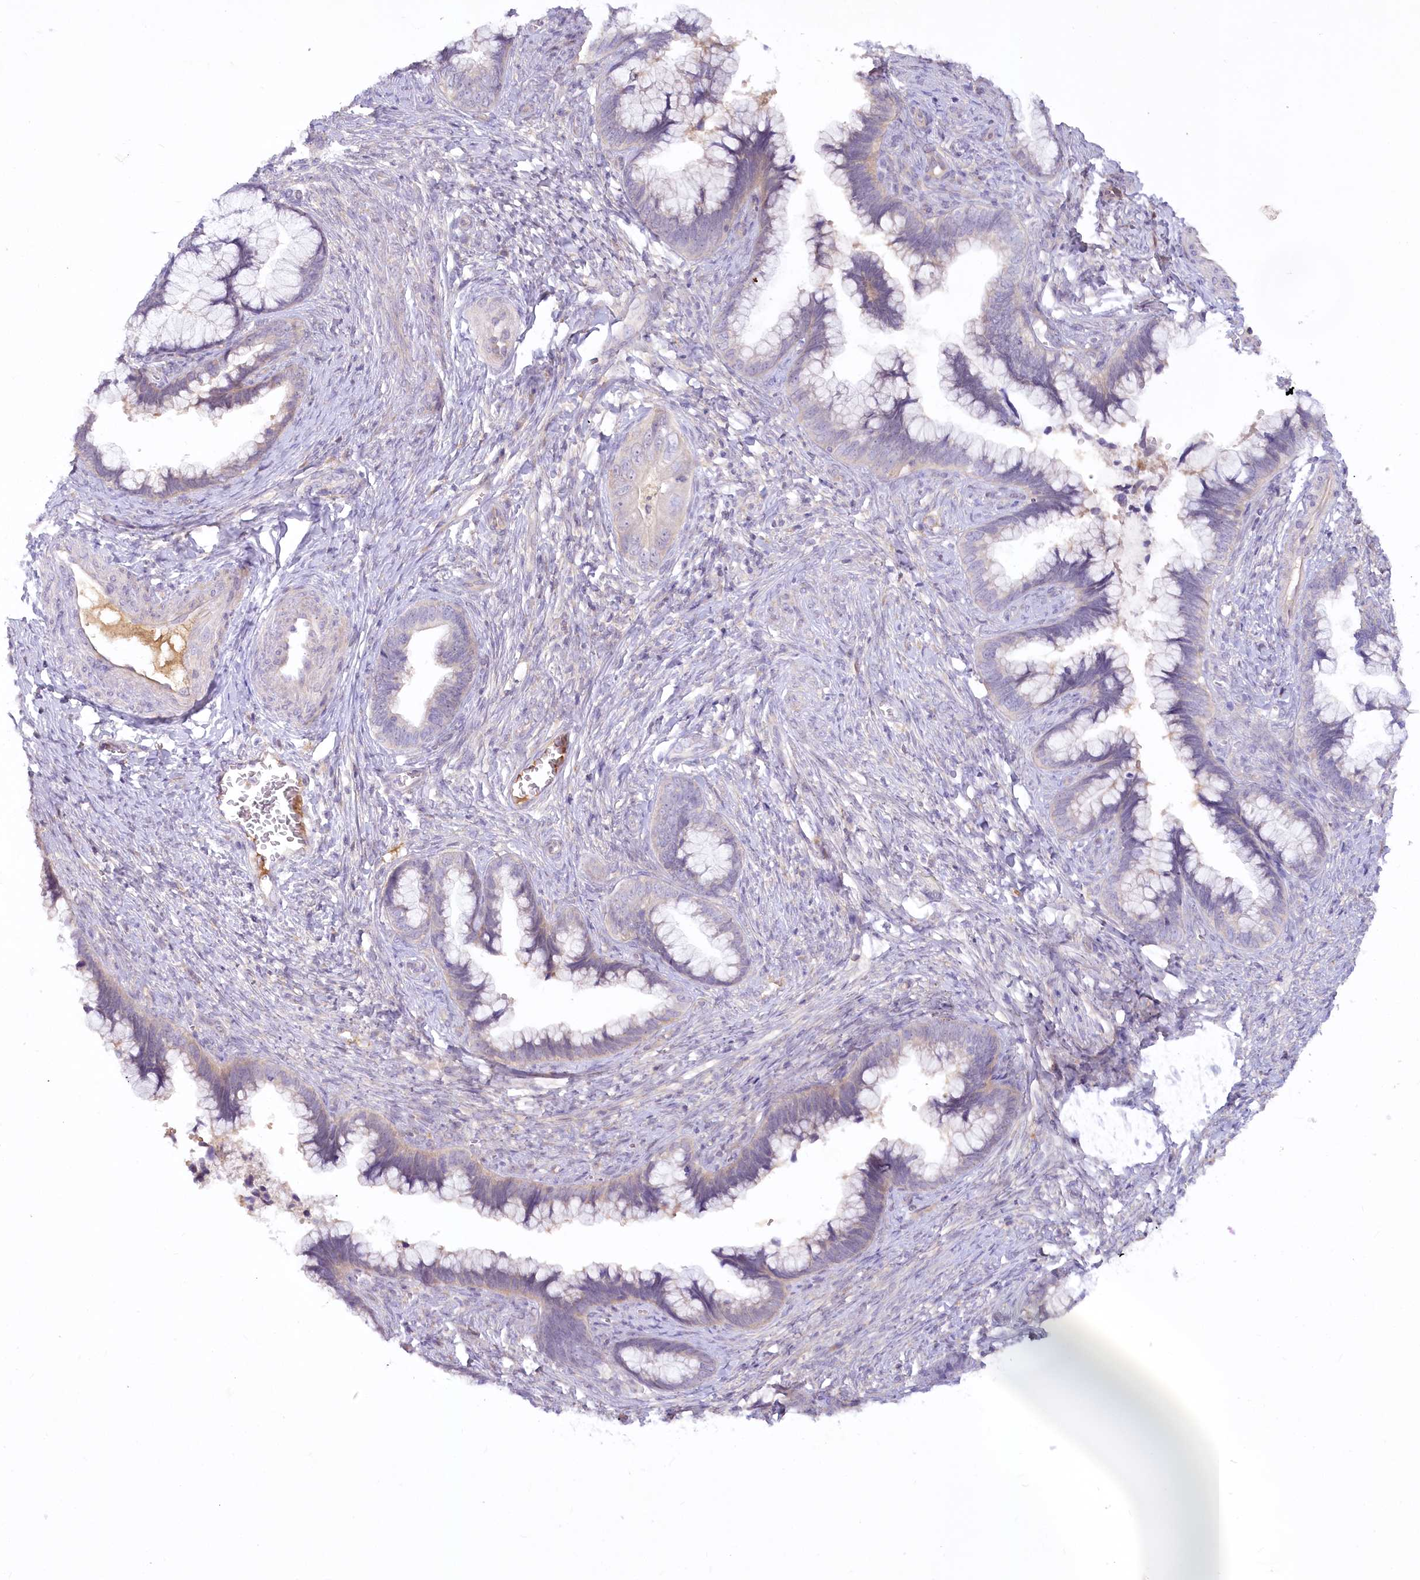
{"staining": {"intensity": "weak", "quantity": "<25%", "location": "cytoplasmic/membranous"}, "tissue": "cervical cancer", "cell_type": "Tumor cells", "image_type": "cancer", "snomed": [{"axis": "morphology", "description": "Adenocarcinoma, NOS"}, {"axis": "topography", "description": "Cervix"}], "caption": "A high-resolution histopathology image shows immunohistochemistry staining of cervical adenocarcinoma, which shows no significant expression in tumor cells. The staining is performed using DAB (3,3'-diaminobenzidine) brown chromogen with nuclei counter-stained in using hematoxylin.", "gene": "EFHC2", "patient": {"sex": "female", "age": 44}}